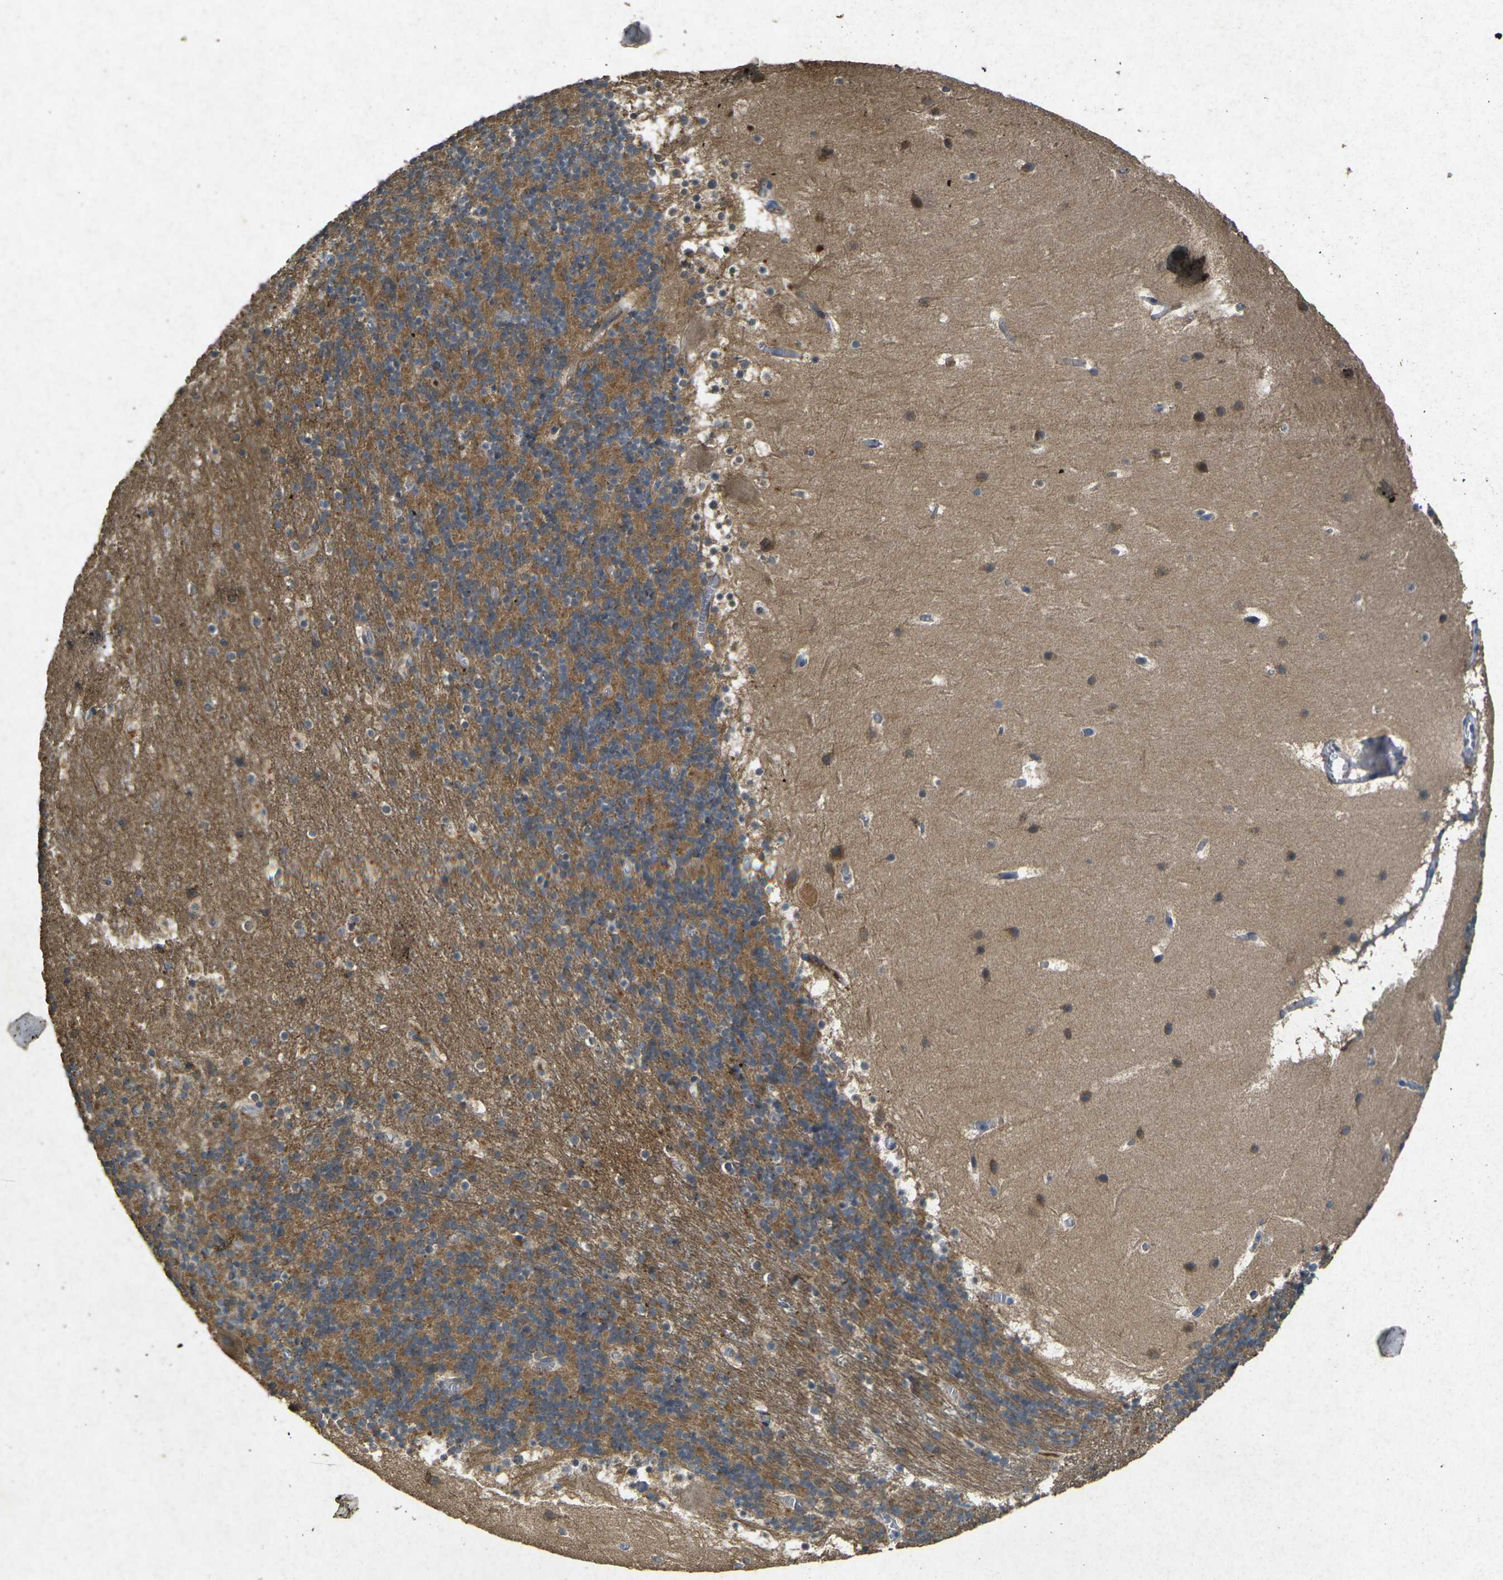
{"staining": {"intensity": "moderate", "quantity": "<25%", "location": "cytoplasmic/membranous"}, "tissue": "cerebellum", "cell_type": "Cells in granular layer", "image_type": "normal", "snomed": [{"axis": "morphology", "description": "Normal tissue, NOS"}, {"axis": "topography", "description": "Cerebellum"}], "caption": "Immunohistochemistry (IHC) of benign human cerebellum displays low levels of moderate cytoplasmic/membranous positivity in about <25% of cells in granular layer.", "gene": "RGMA", "patient": {"sex": "male", "age": 45}}